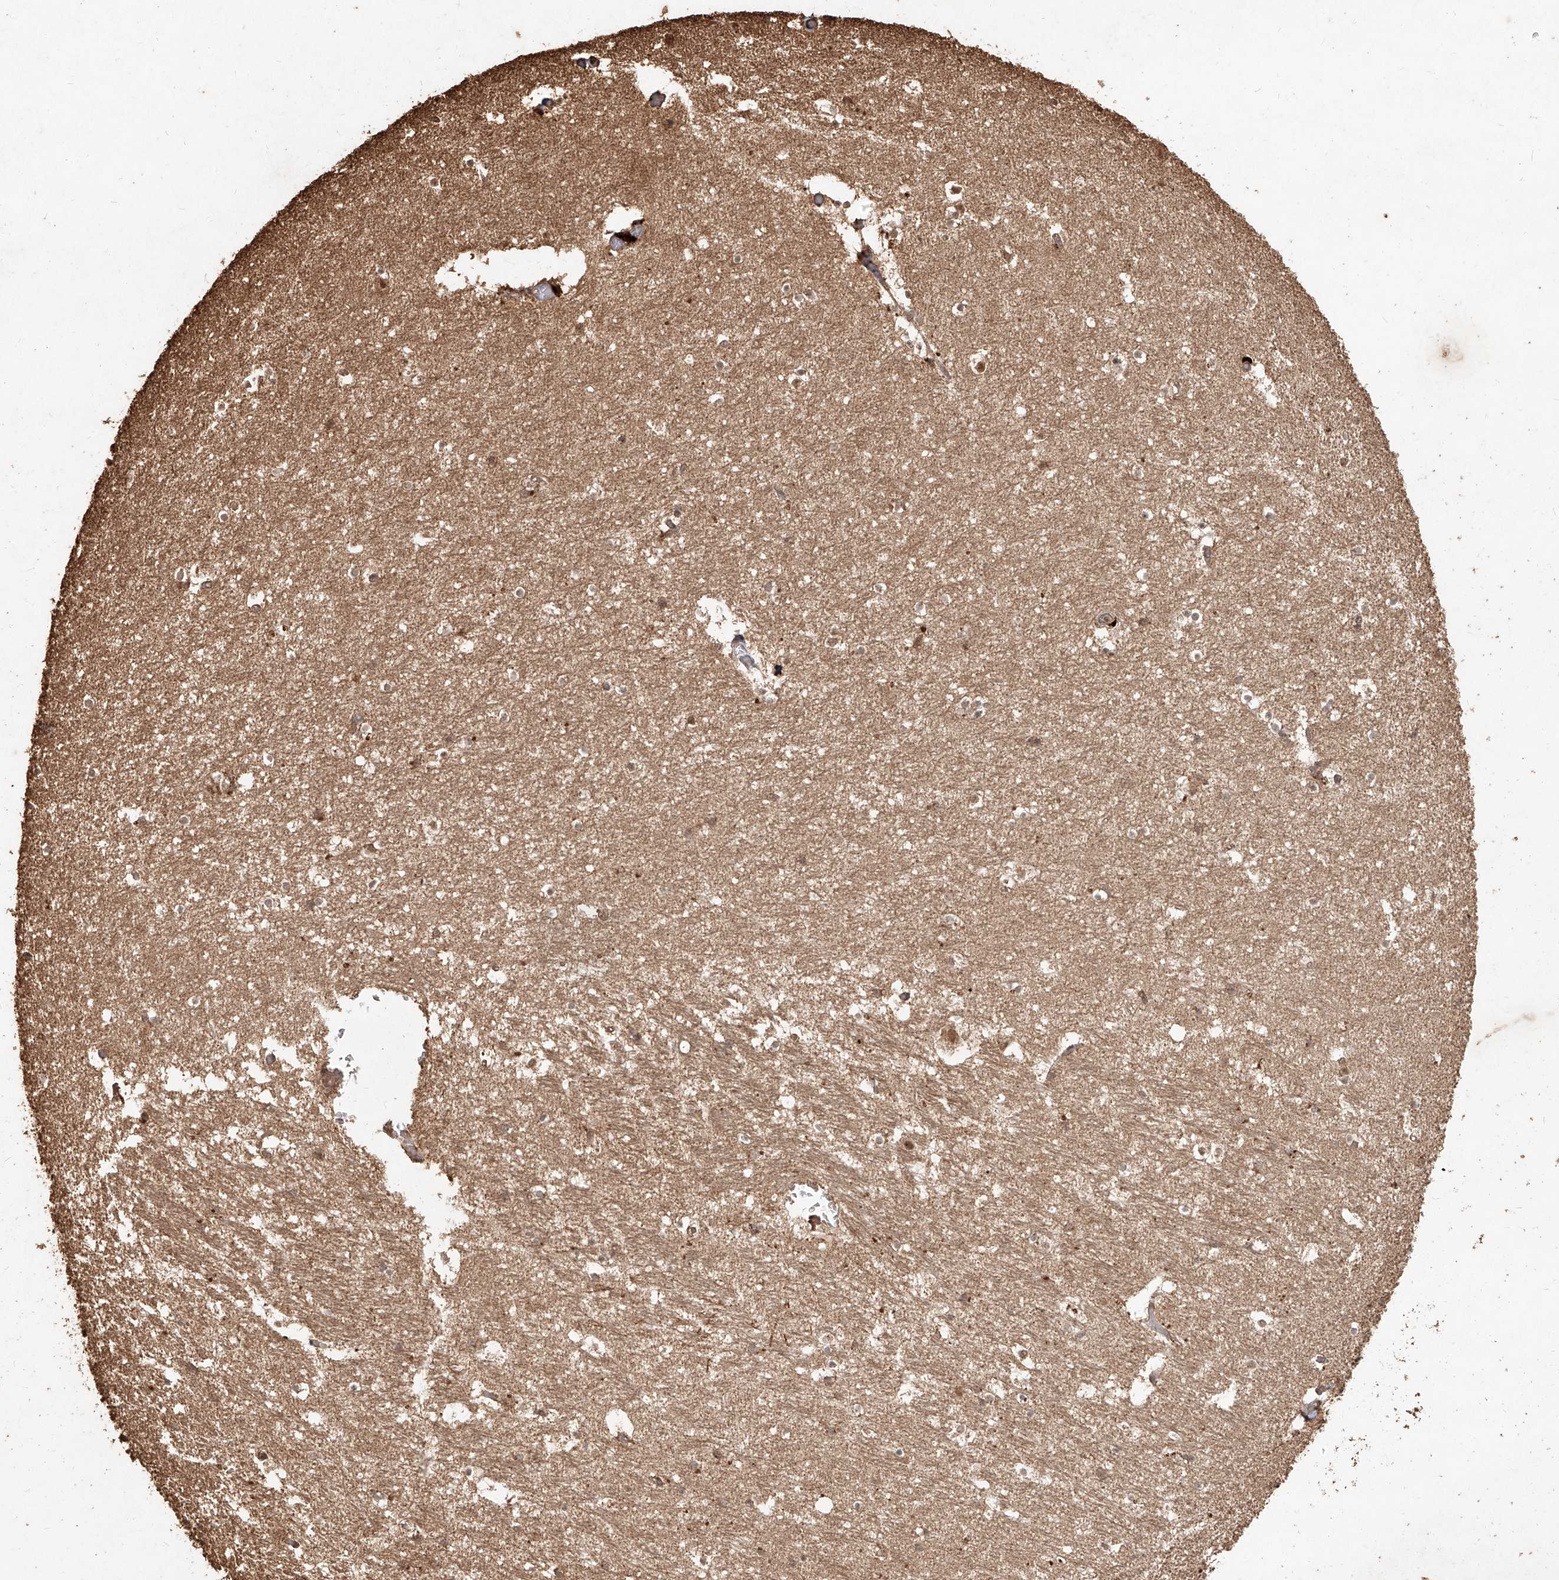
{"staining": {"intensity": "moderate", "quantity": ">75%", "location": "cytoplasmic/membranous,nuclear"}, "tissue": "hippocampus", "cell_type": "Glial cells", "image_type": "normal", "snomed": [{"axis": "morphology", "description": "Normal tissue, NOS"}, {"axis": "topography", "description": "Hippocampus"}], "caption": "IHC of normal hippocampus reveals medium levels of moderate cytoplasmic/membranous,nuclear staining in about >75% of glial cells. (DAB = brown stain, brightfield microscopy at high magnification).", "gene": "UBE2K", "patient": {"sex": "female", "age": 52}}